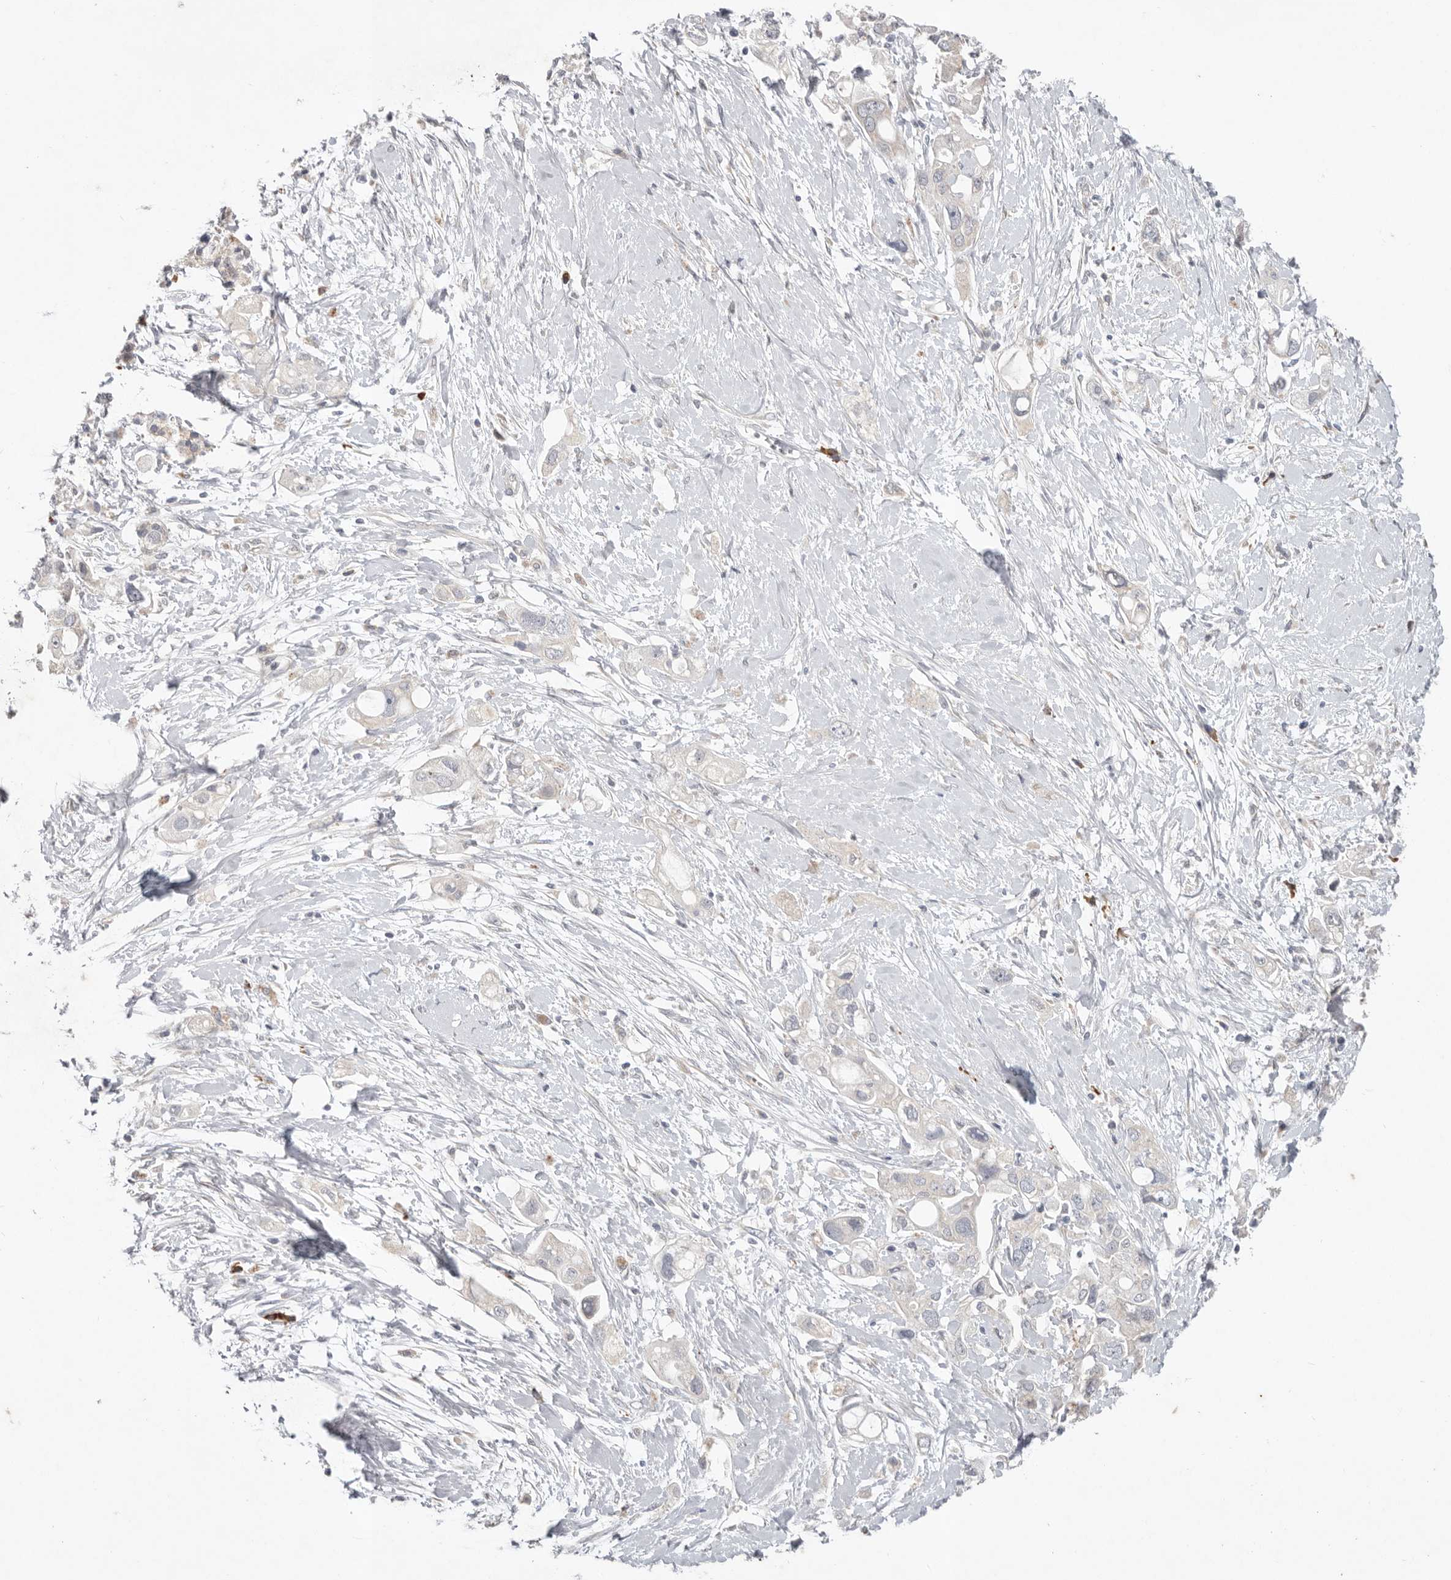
{"staining": {"intensity": "negative", "quantity": "none", "location": "none"}, "tissue": "pancreatic cancer", "cell_type": "Tumor cells", "image_type": "cancer", "snomed": [{"axis": "morphology", "description": "Adenocarcinoma, NOS"}, {"axis": "topography", "description": "Pancreas"}], "caption": "Protein analysis of adenocarcinoma (pancreatic) shows no significant staining in tumor cells.", "gene": "WDR77", "patient": {"sex": "female", "age": 56}}